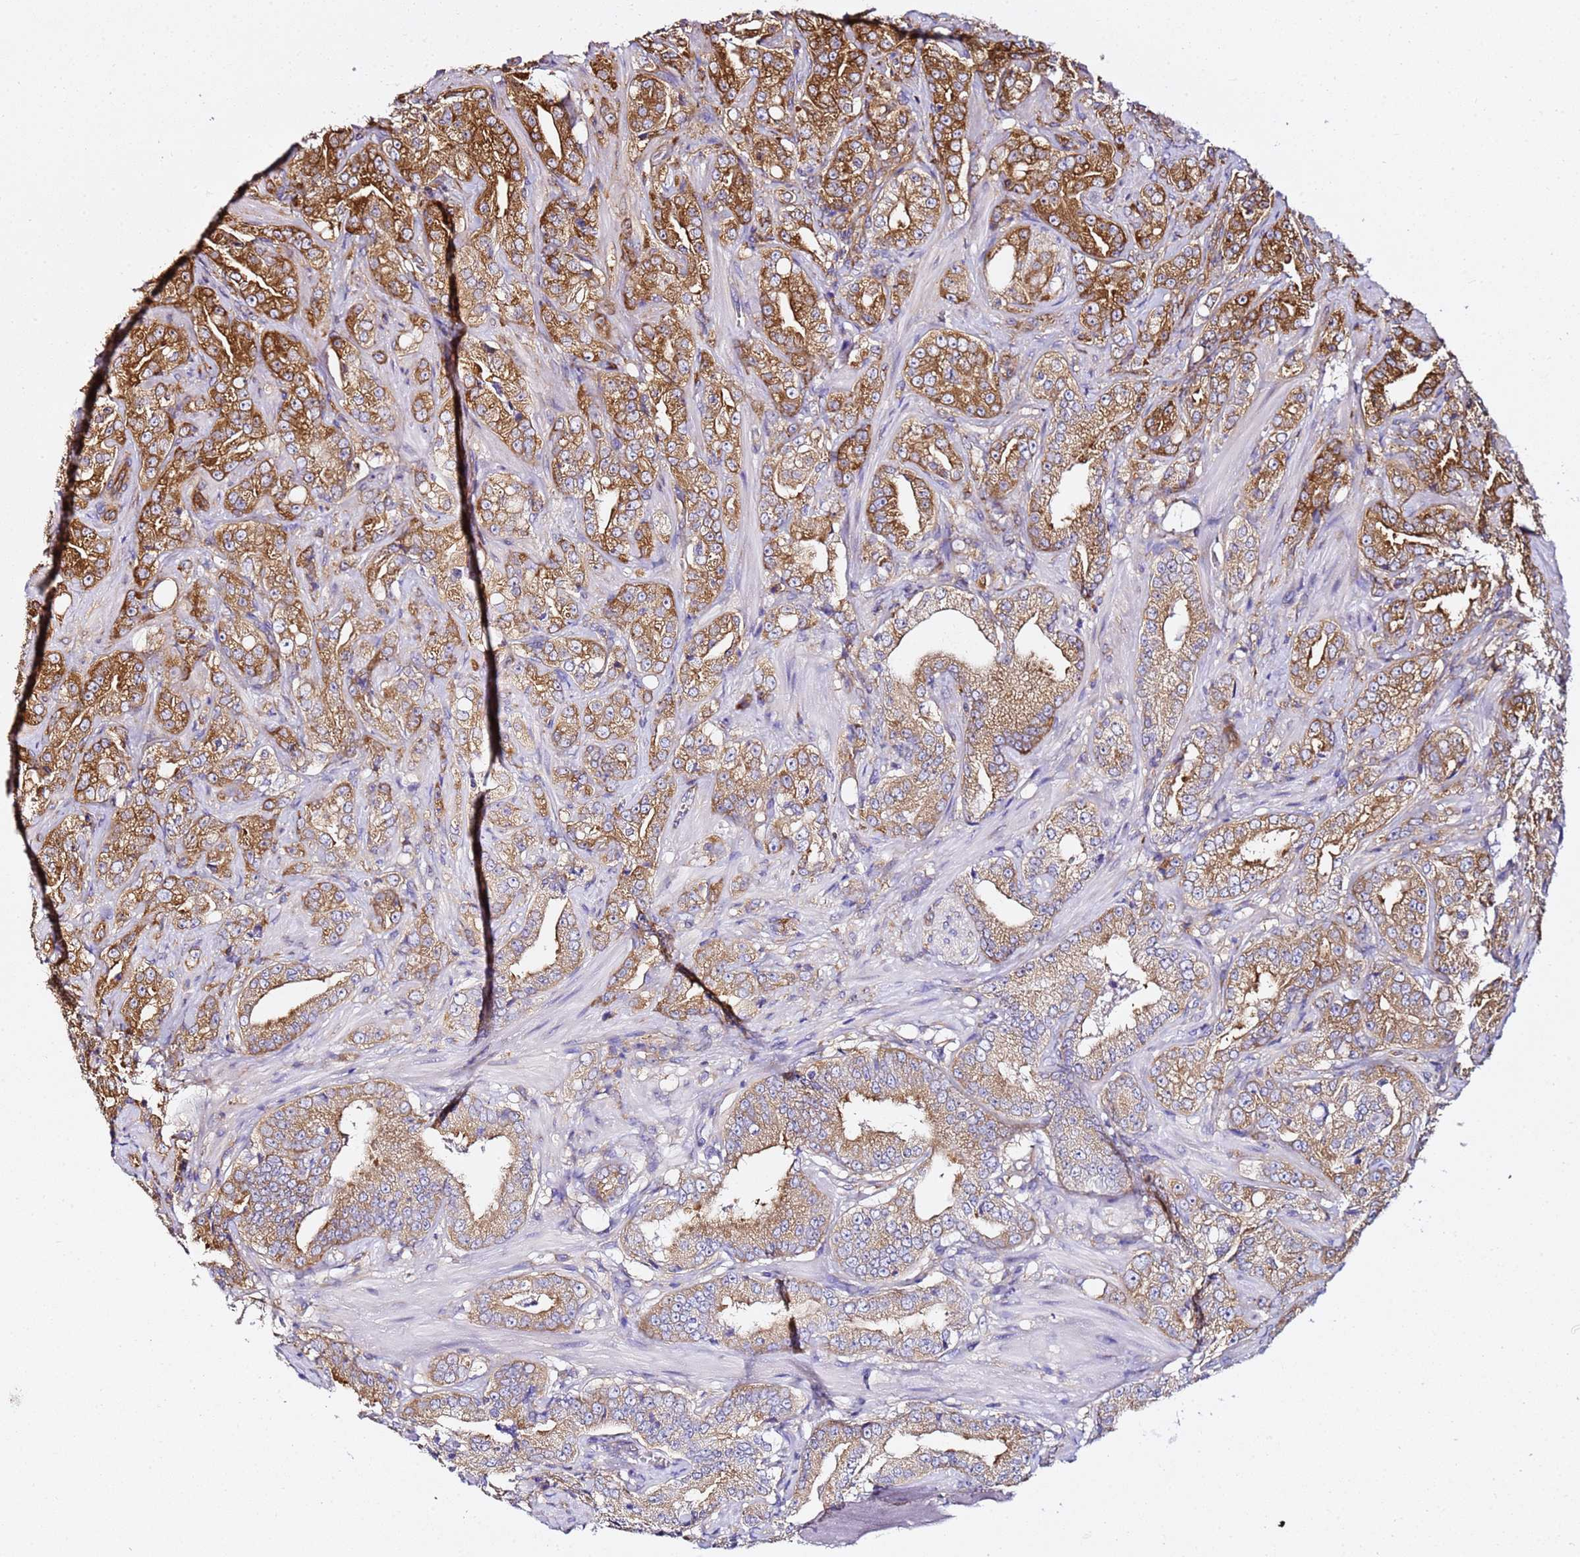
{"staining": {"intensity": "strong", "quantity": ">75%", "location": "cytoplasmic/membranous"}, "tissue": "prostate cancer", "cell_type": "Tumor cells", "image_type": "cancer", "snomed": [{"axis": "morphology", "description": "Adenocarcinoma, Low grade"}, {"axis": "topography", "description": "Prostate"}], "caption": "A histopathology image of human prostate cancer stained for a protein demonstrates strong cytoplasmic/membranous brown staining in tumor cells.", "gene": "TPST1", "patient": {"sex": "male", "age": 67}}